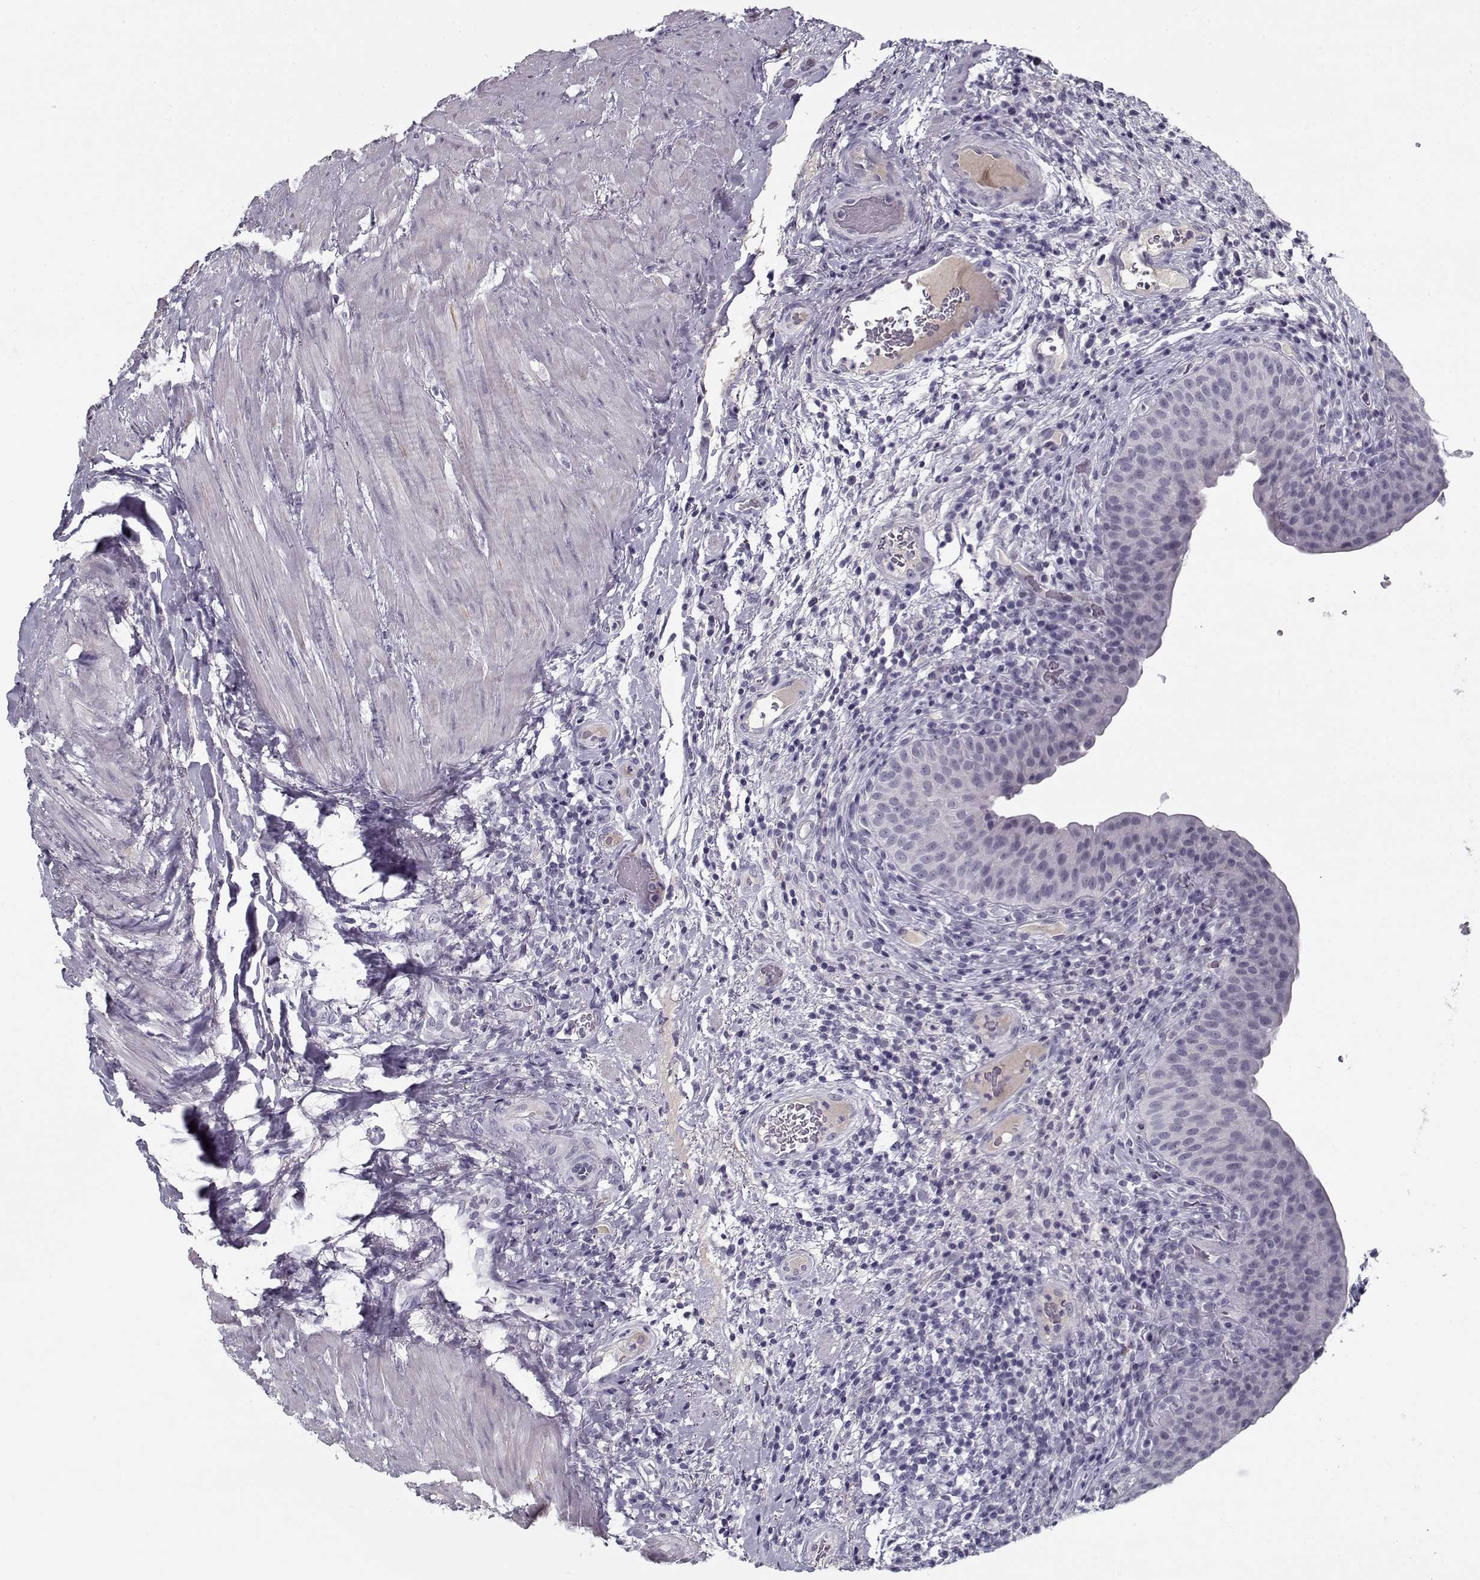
{"staining": {"intensity": "negative", "quantity": "none", "location": "none"}, "tissue": "urinary bladder", "cell_type": "Urothelial cells", "image_type": "normal", "snomed": [{"axis": "morphology", "description": "Normal tissue, NOS"}, {"axis": "topography", "description": "Urinary bladder"}], "caption": "The micrograph displays no staining of urothelial cells in unremarkable urinary bladder.", "gene": "SPACA9", "patient": {"sex": "male", "age": 66}}